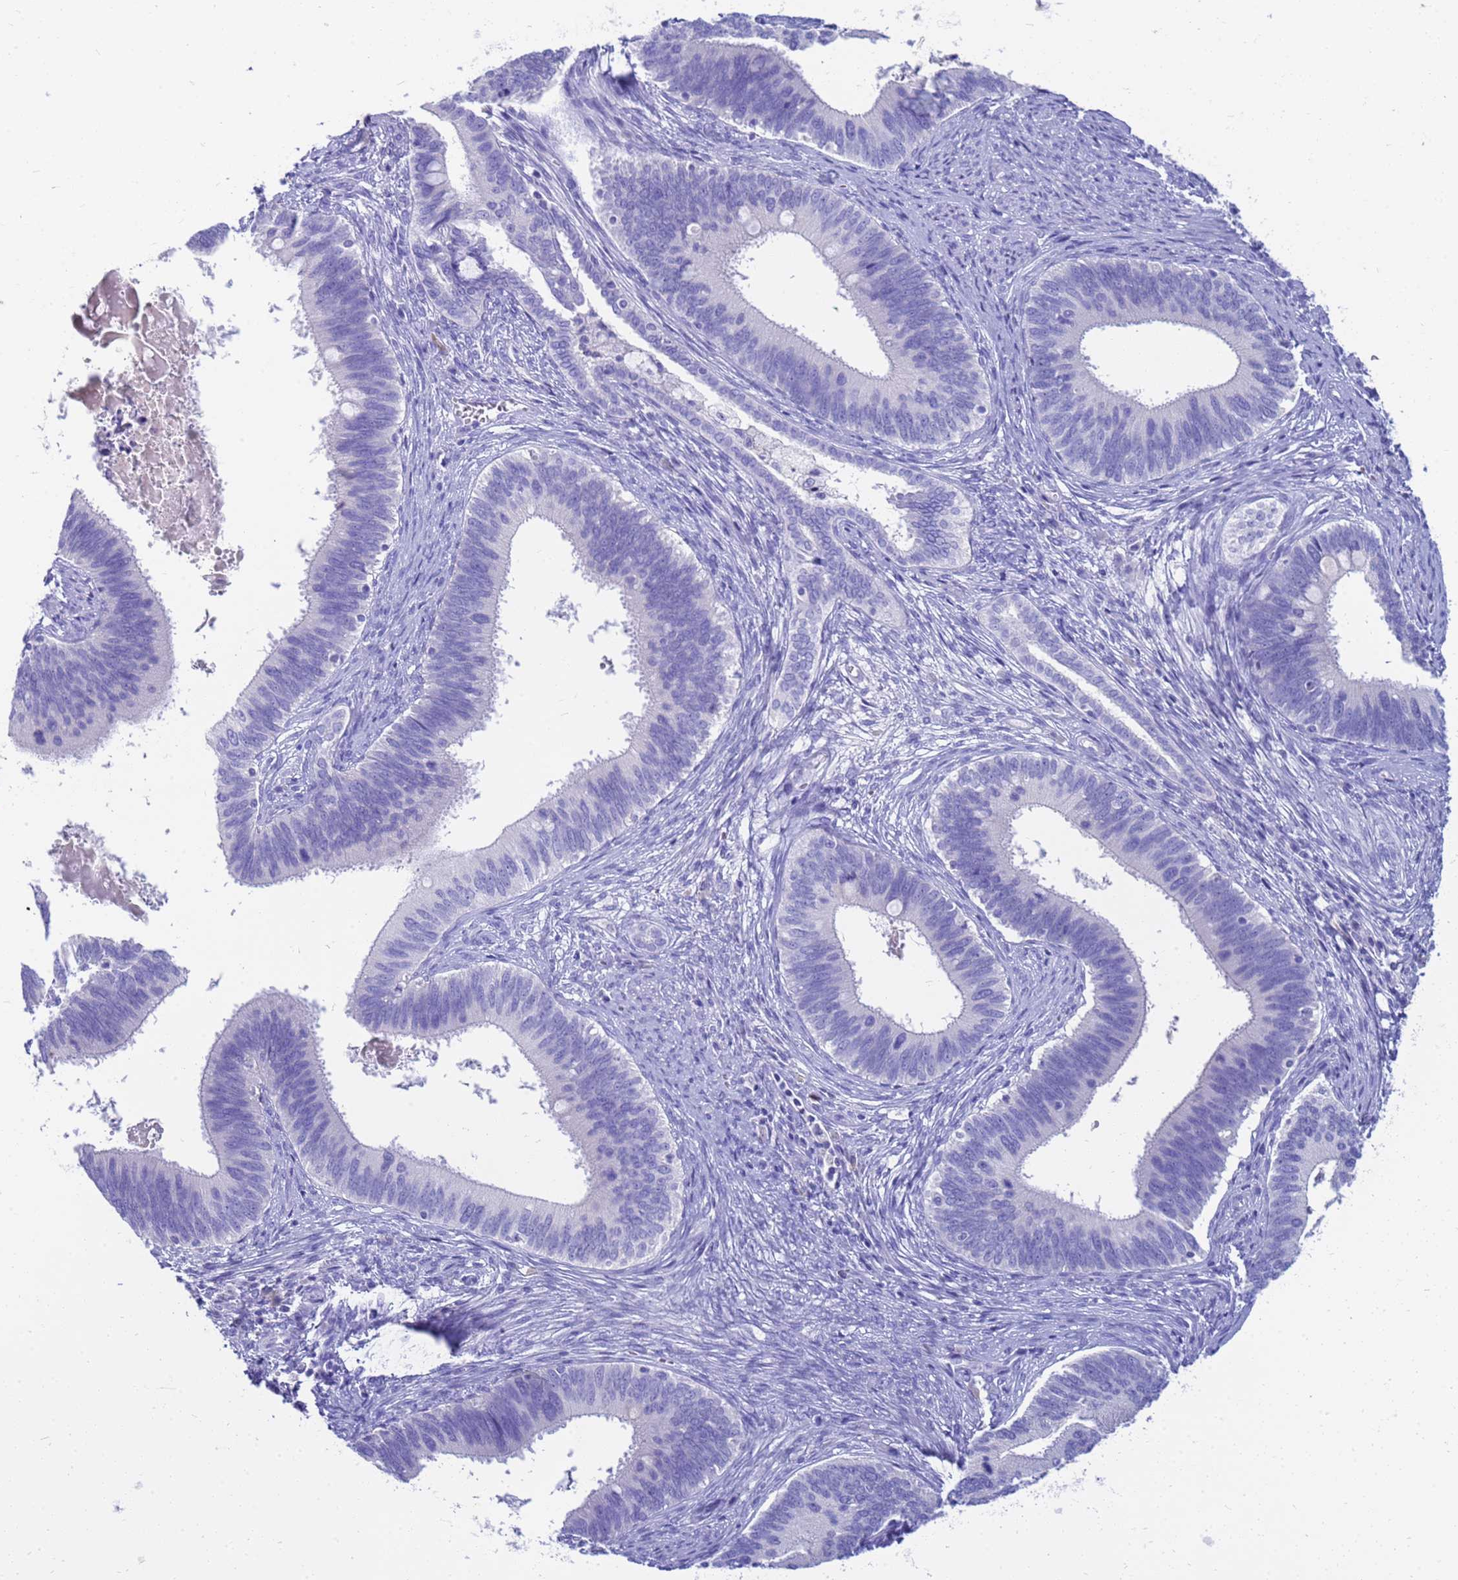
{"staining": {"intensity": "negative", "quantity": "none", "location": "none"}, "tissue": "cervical cancer", "cell_type": "Tumor cells", "image_type": "cancer", "snomed": [{"axis": "morphology", "description": "Adenocarcinoma, NOS"}, {"axis": "topography", "description": "Cervix"}], "caption": "A histopathology image of adenocarcinoma (cervical) stained for a protein reveals no brown staining in tumor cells. (DAB (3,3'-diaminobenzidine) immunohistochemistry (IHC) with hematoxylin counter stain).", "gene": "SYCN", "patient": {"sex": "female", "age": 42}}